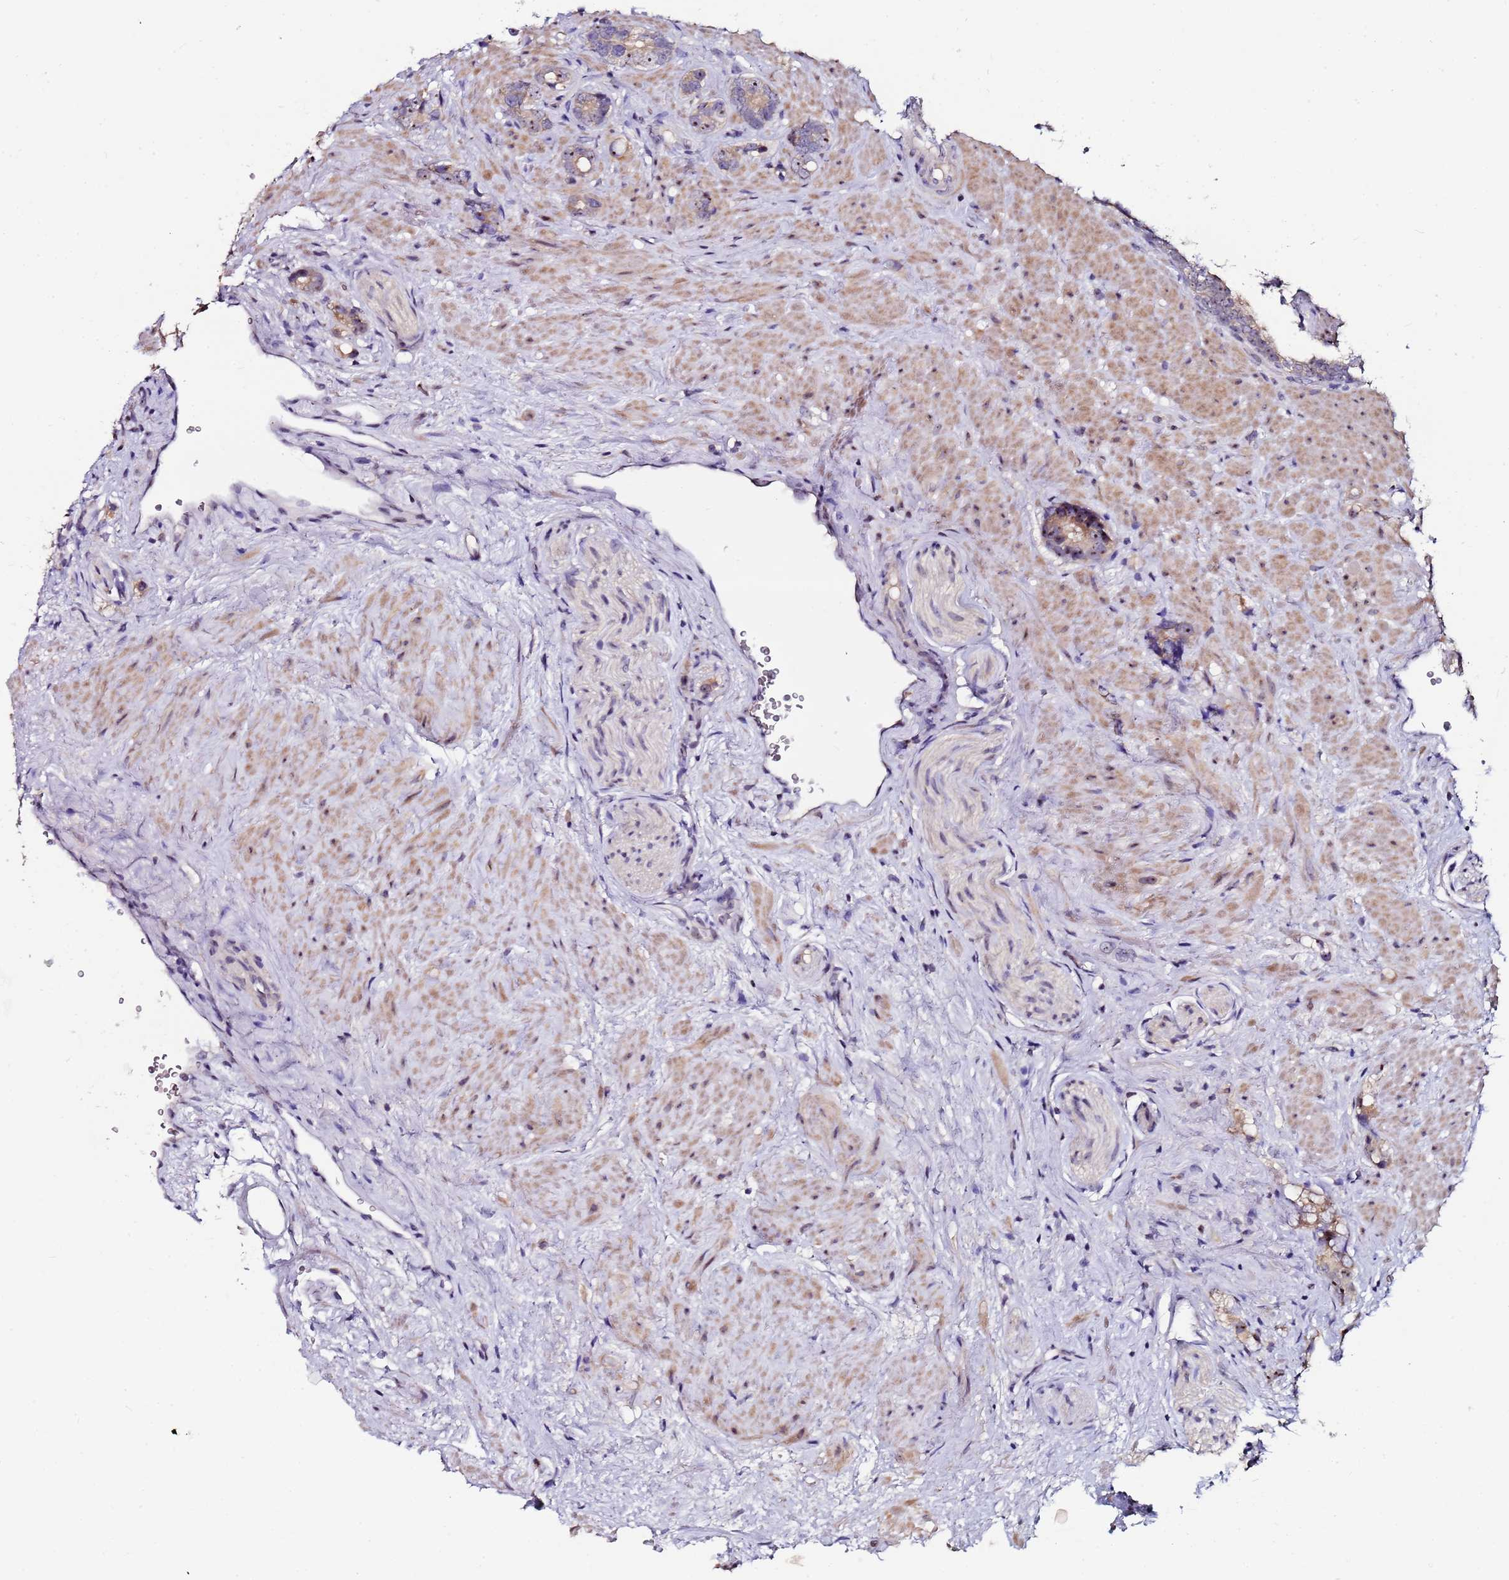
{"staining": {"intensity": "weak", "quantity": "25%-75%", "location": "cytoplasmic/membranous,nuclear"}, "tissue": "prostate cancer", "cell_type": "Tumor cells", "image_type": "cancer", "snomed": [{"axis": "morphology", "description": "Adenocarcinoma, High grade"}, {"axis": "topography", "description": "Prostate"}], "caption": "IHC image of human prostate cancer (high-grade adenocarcinoma) stained for a protein (brown), which displays low levels of weak cytoplasmic/membranous and nuclear expression in approximately 25%-75% of tumor cells.", "gene": "KRI1", "patient": {"sex": "male", "age": 63}}